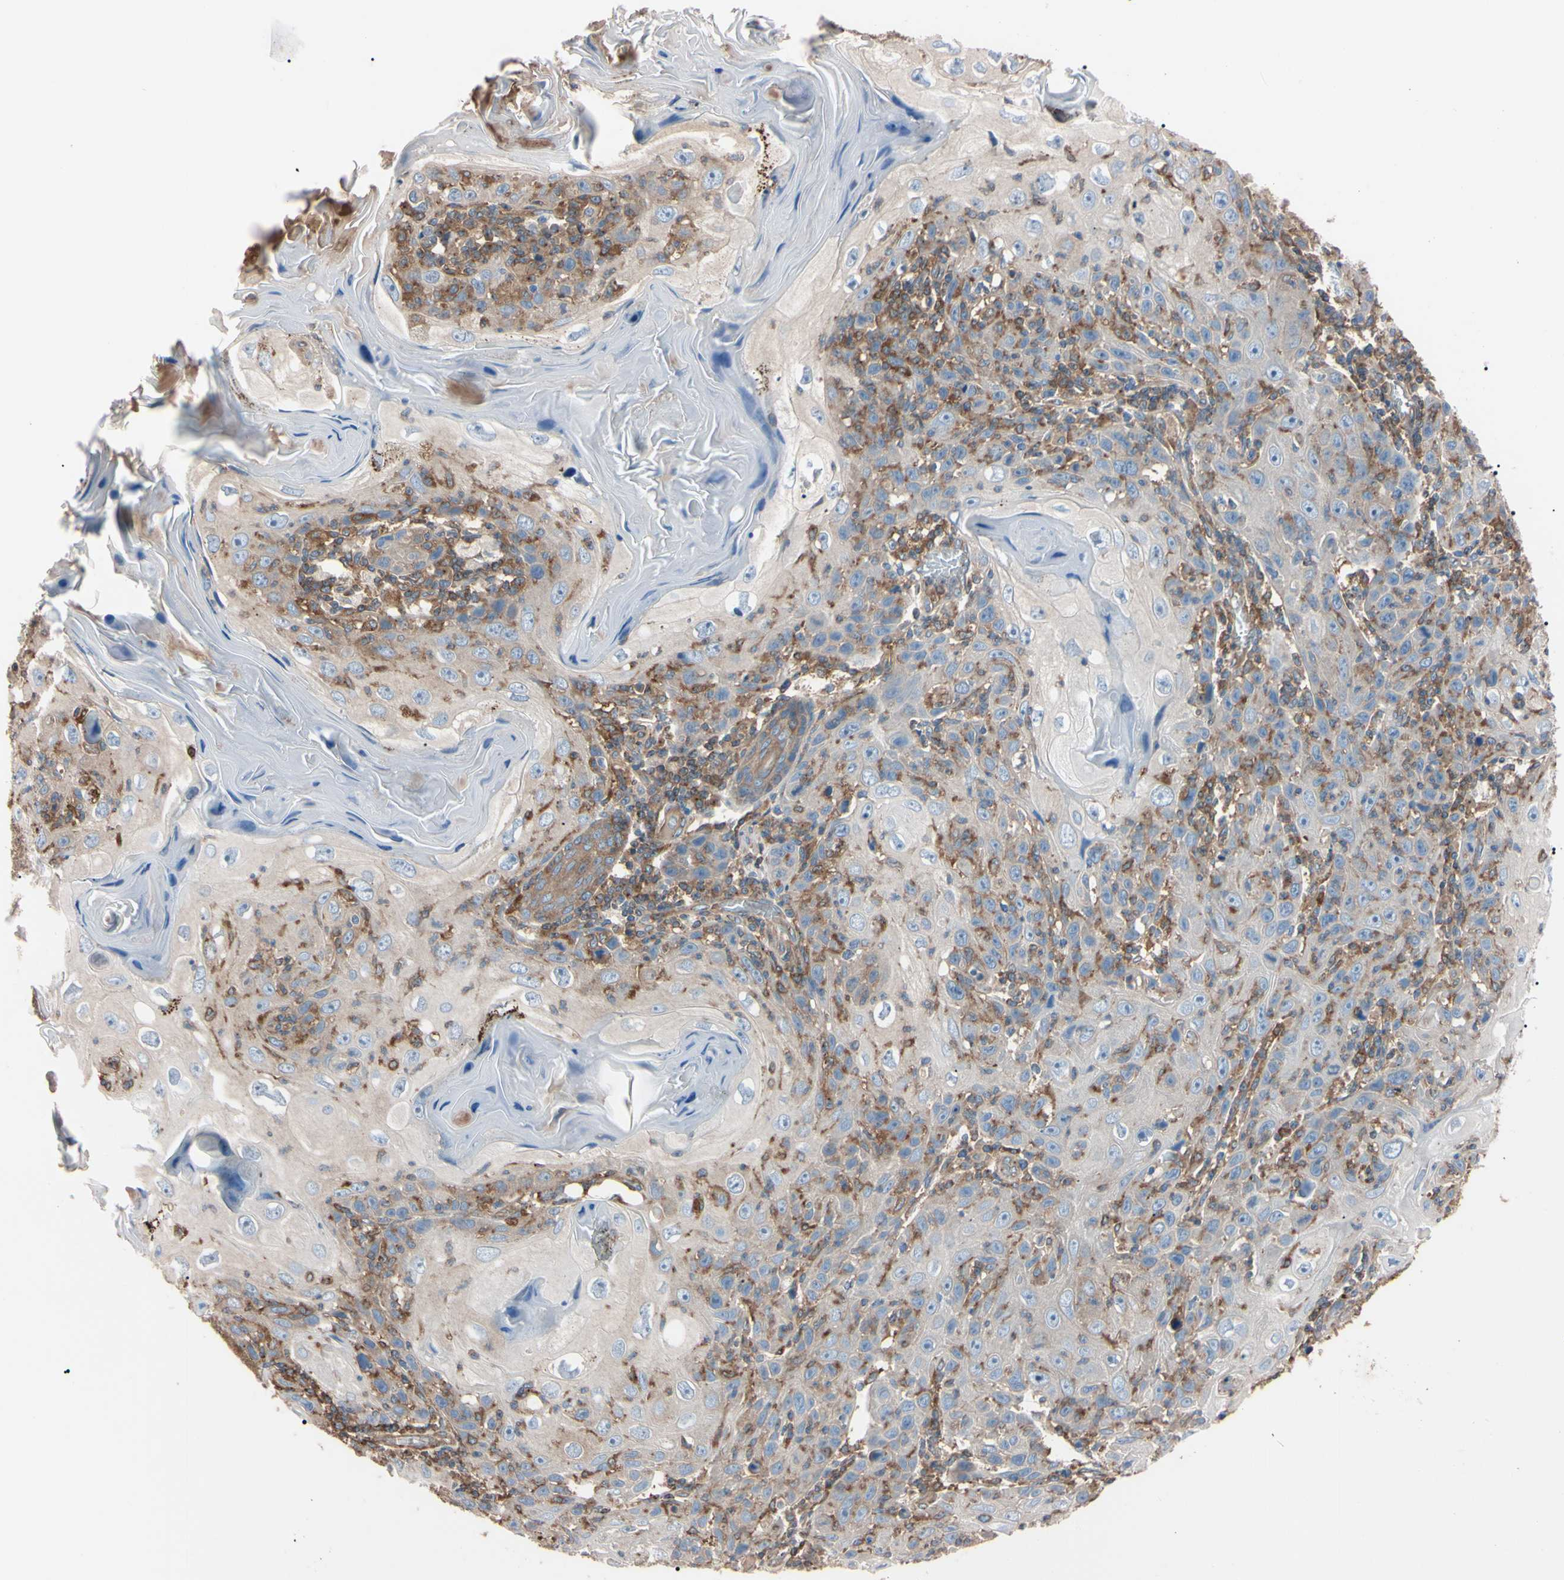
{"staining": {"intensity": "moderate", "quantity": "25%-75%", "location": "cytoplasmic/membranous"}, "tissue": "skin cancer", "cell_type": "Tumor cells", "image_type": "cancer", "snomed": [{"axis": "morphology", "description": "Squamous cell carcinoma, NOS"}, {"axis": "topography", "description": "Skin"}], "caption": "Protein staining of squamous cell carcinoma (skin) tissue shows moderate cytoplasmic/membranous expression in about 25%-75% of tumor cells. (Stains: DAB (3,3'-diaminobenzidine) in brown, nuclei in blue, Microscopy: brightfield microscopy at high magnification).", "gene": "PRKACA", "patient": {"sex": "female", "age": 88}}